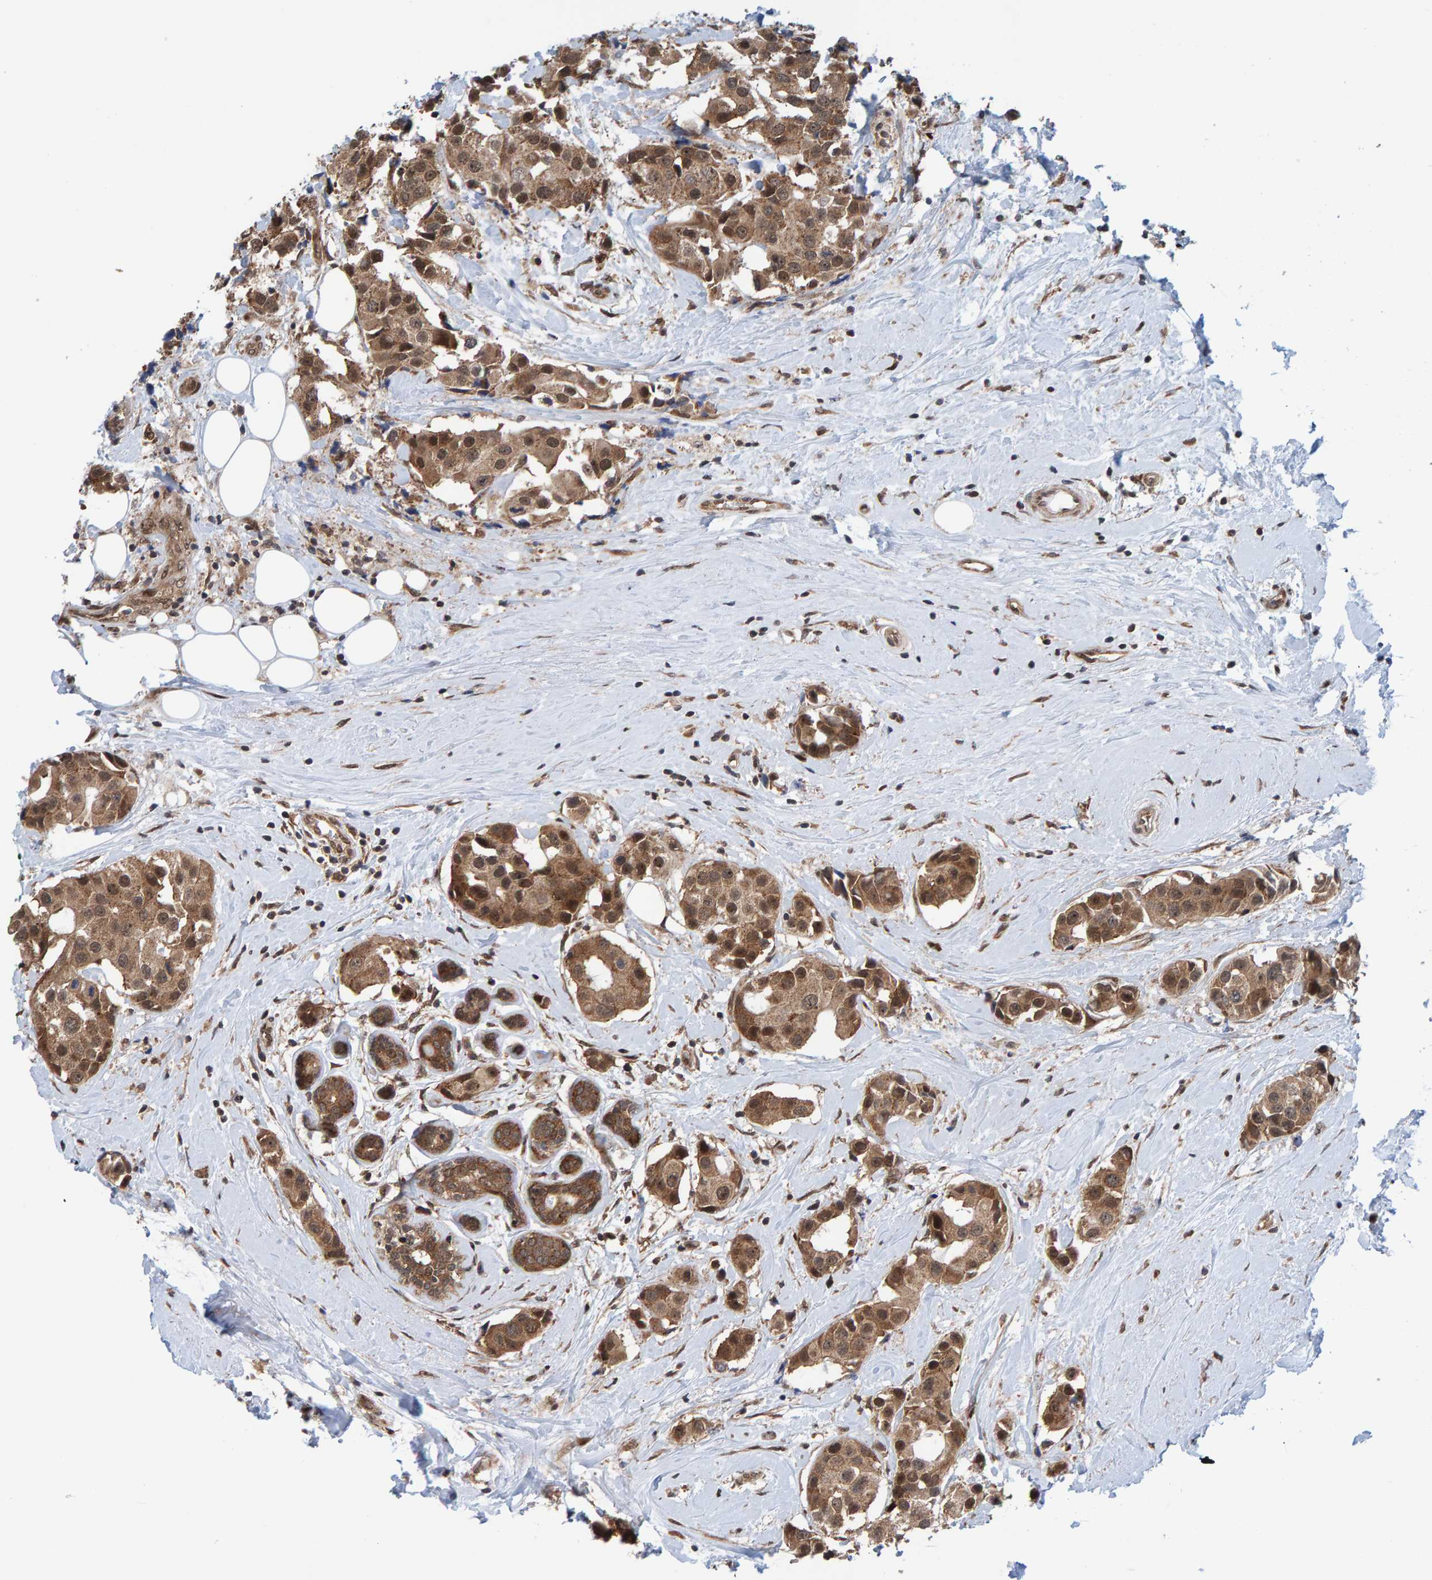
{"staining": {"intensity": "moderate", "quantity": ">75%", "location": "cytoplasmic/membranous,nuclear"}, "tissue": "breast cancer", "cell_type": "Tumor cells", "image_type": "cancer", "snomed": [{"axis": "morphology", "description": "Normal tissue, NOS"}, {"axis": "morphology", "description": "Duct carcinoma"}, {"axis": "topography", "description": "Breast"}], "caption": "The micrograph shows a brown stain indicating the presence of a protein in the cytoplasmic/membranous and nuclear of tumor cells in breast cancer. Ihc stains the protein in brown and the nuclei are stained blue.", "gene": "ZNF366", "patient": {"sex": "female", "age": 39}}